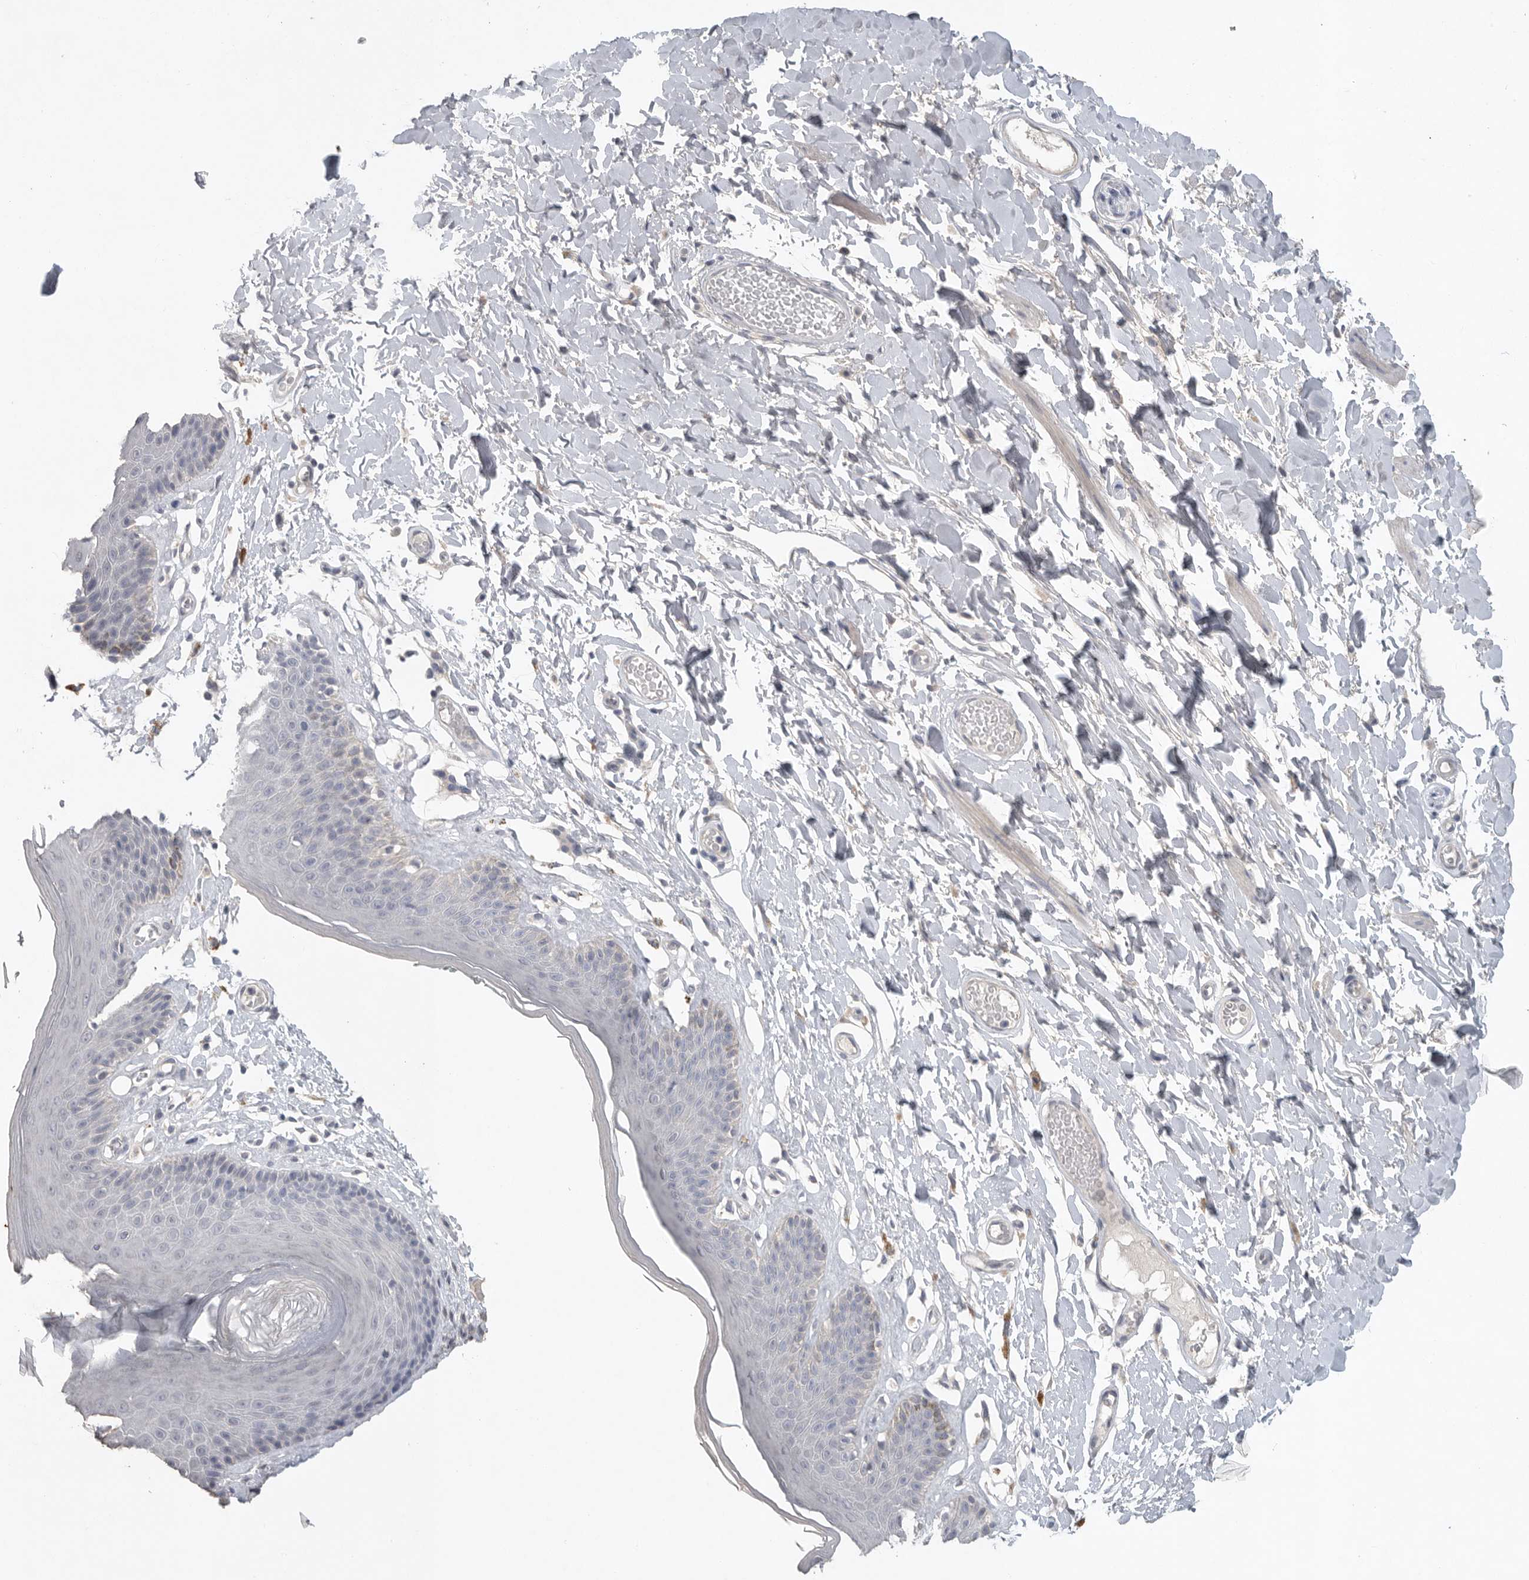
{"staining": {"intensity": "moderate", "quantity": "<25%", "location": "cytoplasmic/membranous"}, "tissue": "skin", "cell_type": "Epidermal cells", "image_type": "normal", "snomed": [{"axis": "morphology", "description": "Normal tissue, NOS"}, {"axis": "topography", "description": "Vulva"}], "caption": "The immunohistochemical stain highlights moderate cytoplasmic/membranous expression in epidermal cells of benign skin. The staining was performed using DAB (3,3'-diaminobenzidine) to visualize the protein expression in brown, while the nuclei were stained in blue with hematoxylin (Magnification: 20x).", "gene": "REG4", "patient": {"sex": "female", "age": 73}}